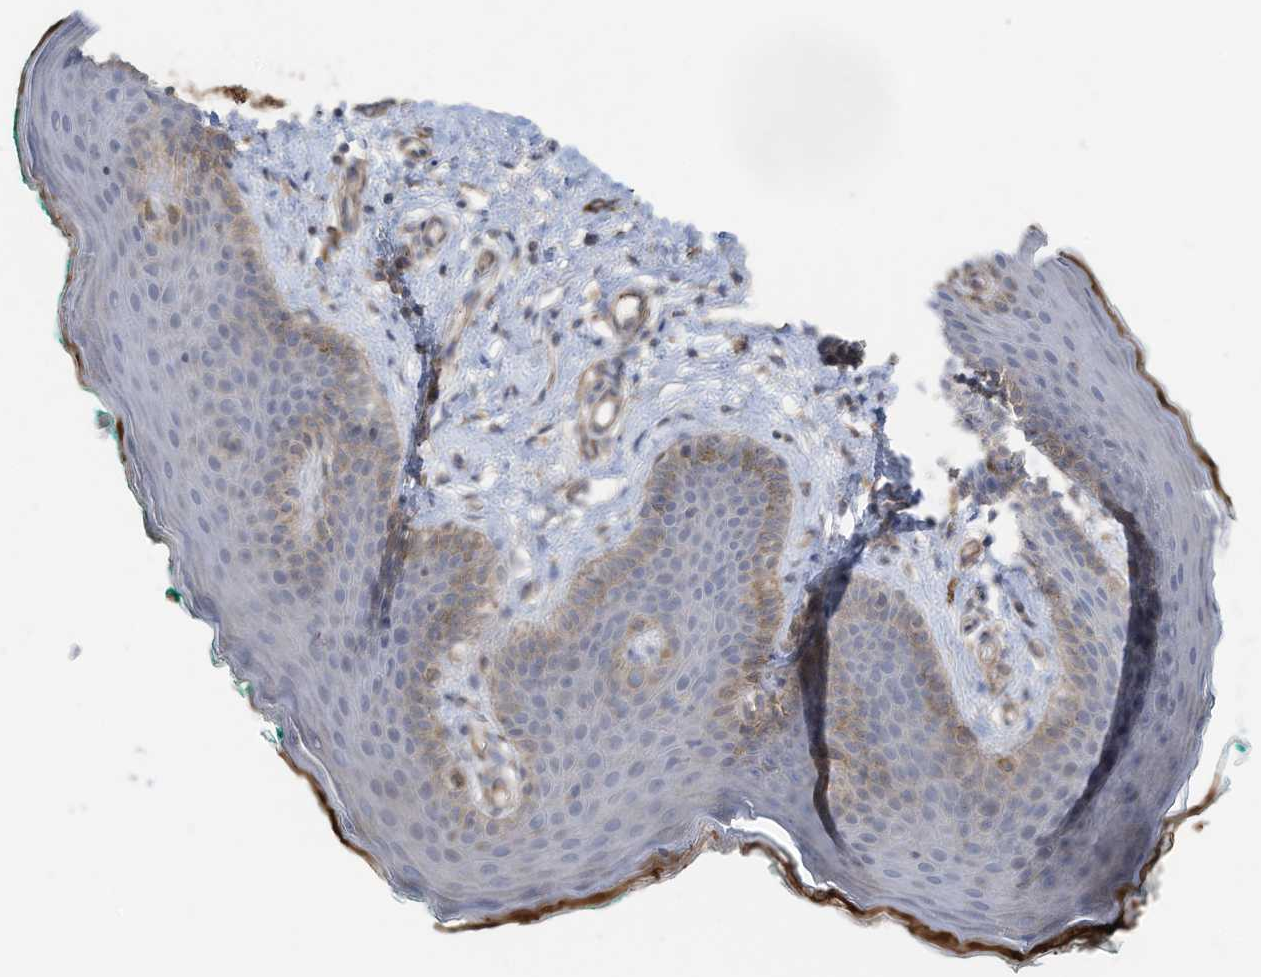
{"staining": {"intensity": "weak", "quantity": "<25%", "location": "cytoplasmic/membranous"}, "tissue": "skin", "cell_type": "Epidermal cells", "image_type": "normal", "snomed": [{"axis": "morphology", "description": "Normal tissue, NOS"}, {"axis": "topography", "description": "Vulva"}], "caption": "Immunohistochemistry (IHC) histopathology image of normal human skin stained for a protein (brown), which exhibits no expression in epidermal cells. (DAB (3,3'-diaminobenzidine) immunohistochemistry with hematoxylin counter stain).", "gene": "SLC17A7", "patient": {"sex": "female", "age": 66}}